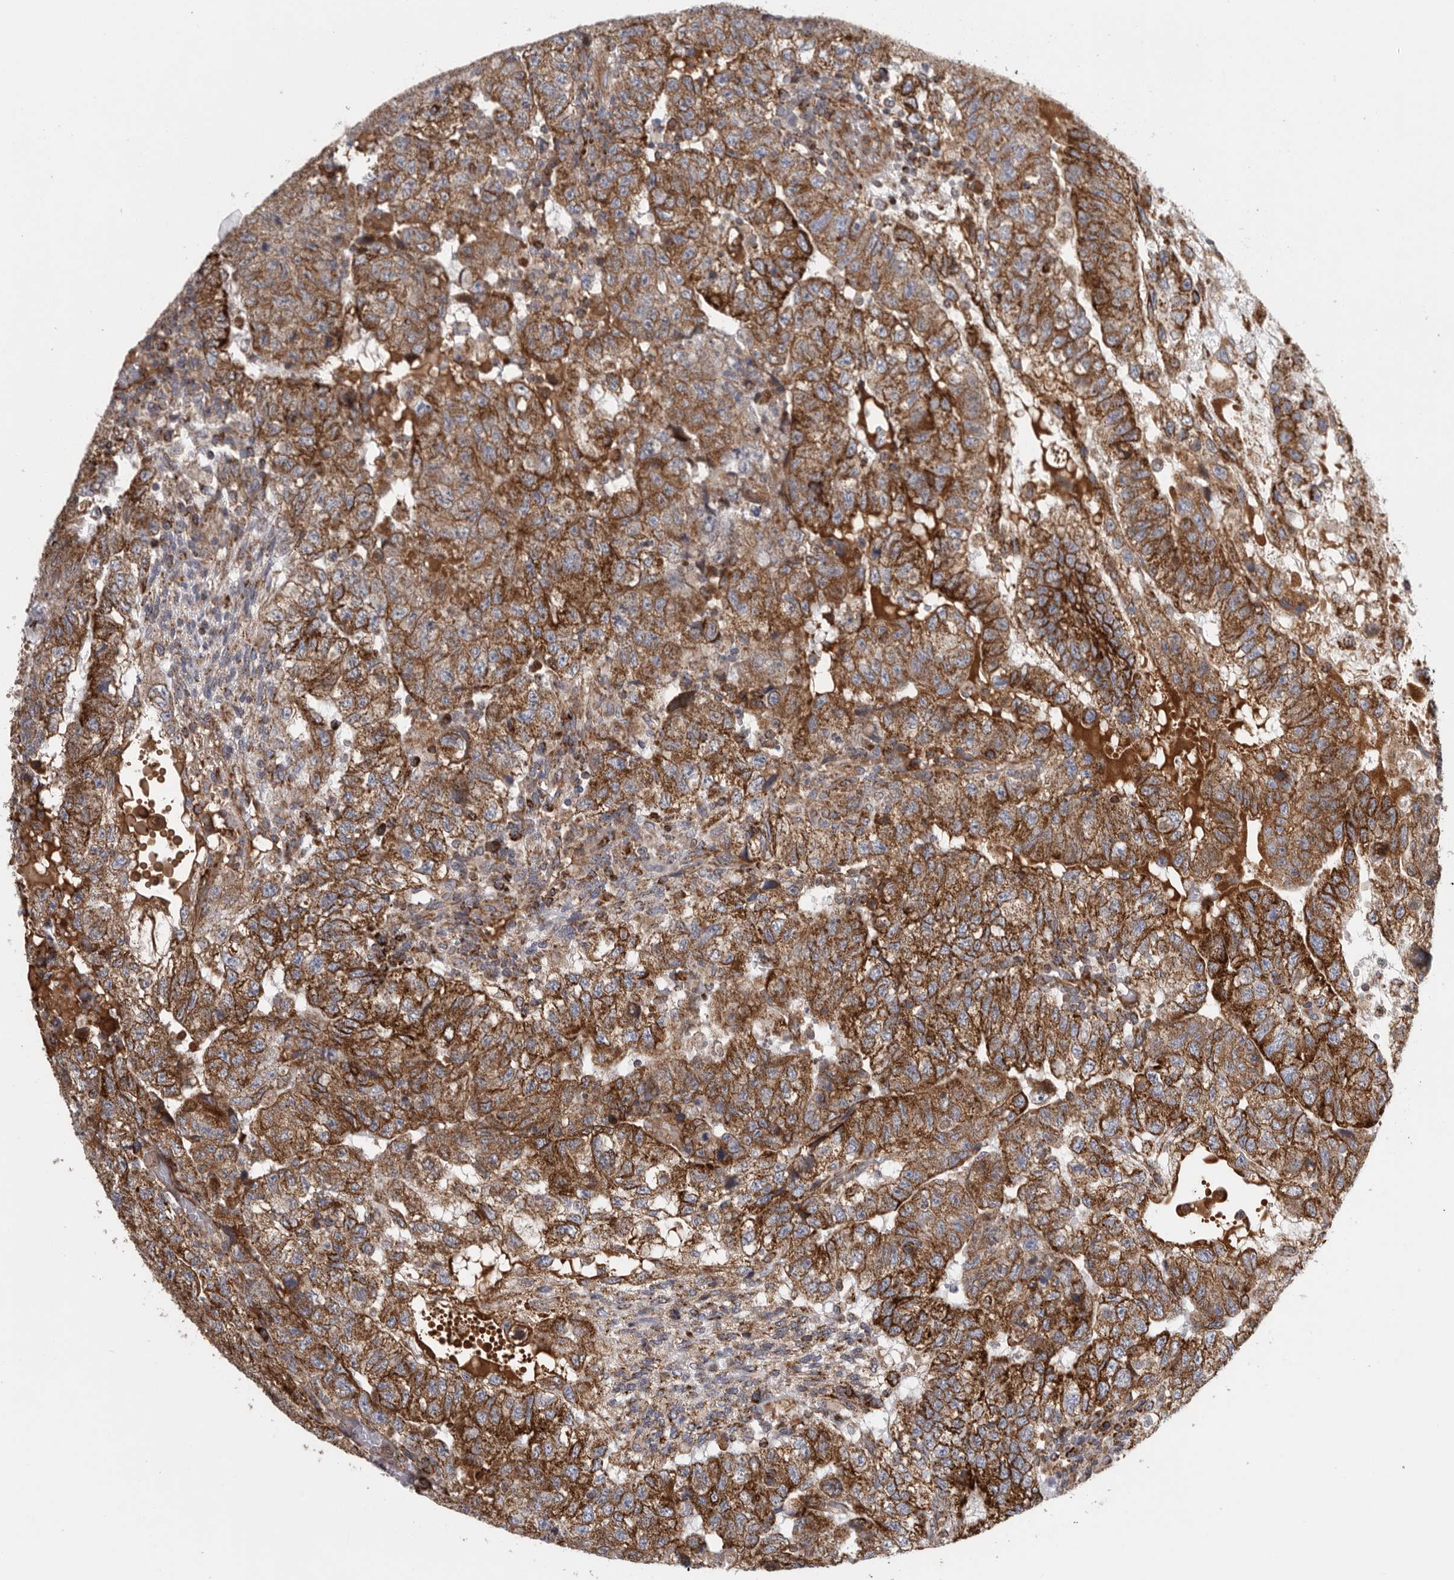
{"staining": {"intensity": "strong", "quantity": ">75%", "location": "cytoplasmic/membranous"}, "tissue": "testis cancer", "cell_type": "Tumor cells", "image_type": "cancer", "snomed": [{"axis": "morphology", "description": "Carcinoma, Embryonal, NOS"}, {"axis": "topography", "description": "Testis"}], "caption": "Protein analysis of testis cancer tissue exhibits strong cytoplasmic/membranous staining in approximately >75% of tumor cells.", "gene": "FKBP8", "patient": {"sex": "male", "age": 36}}